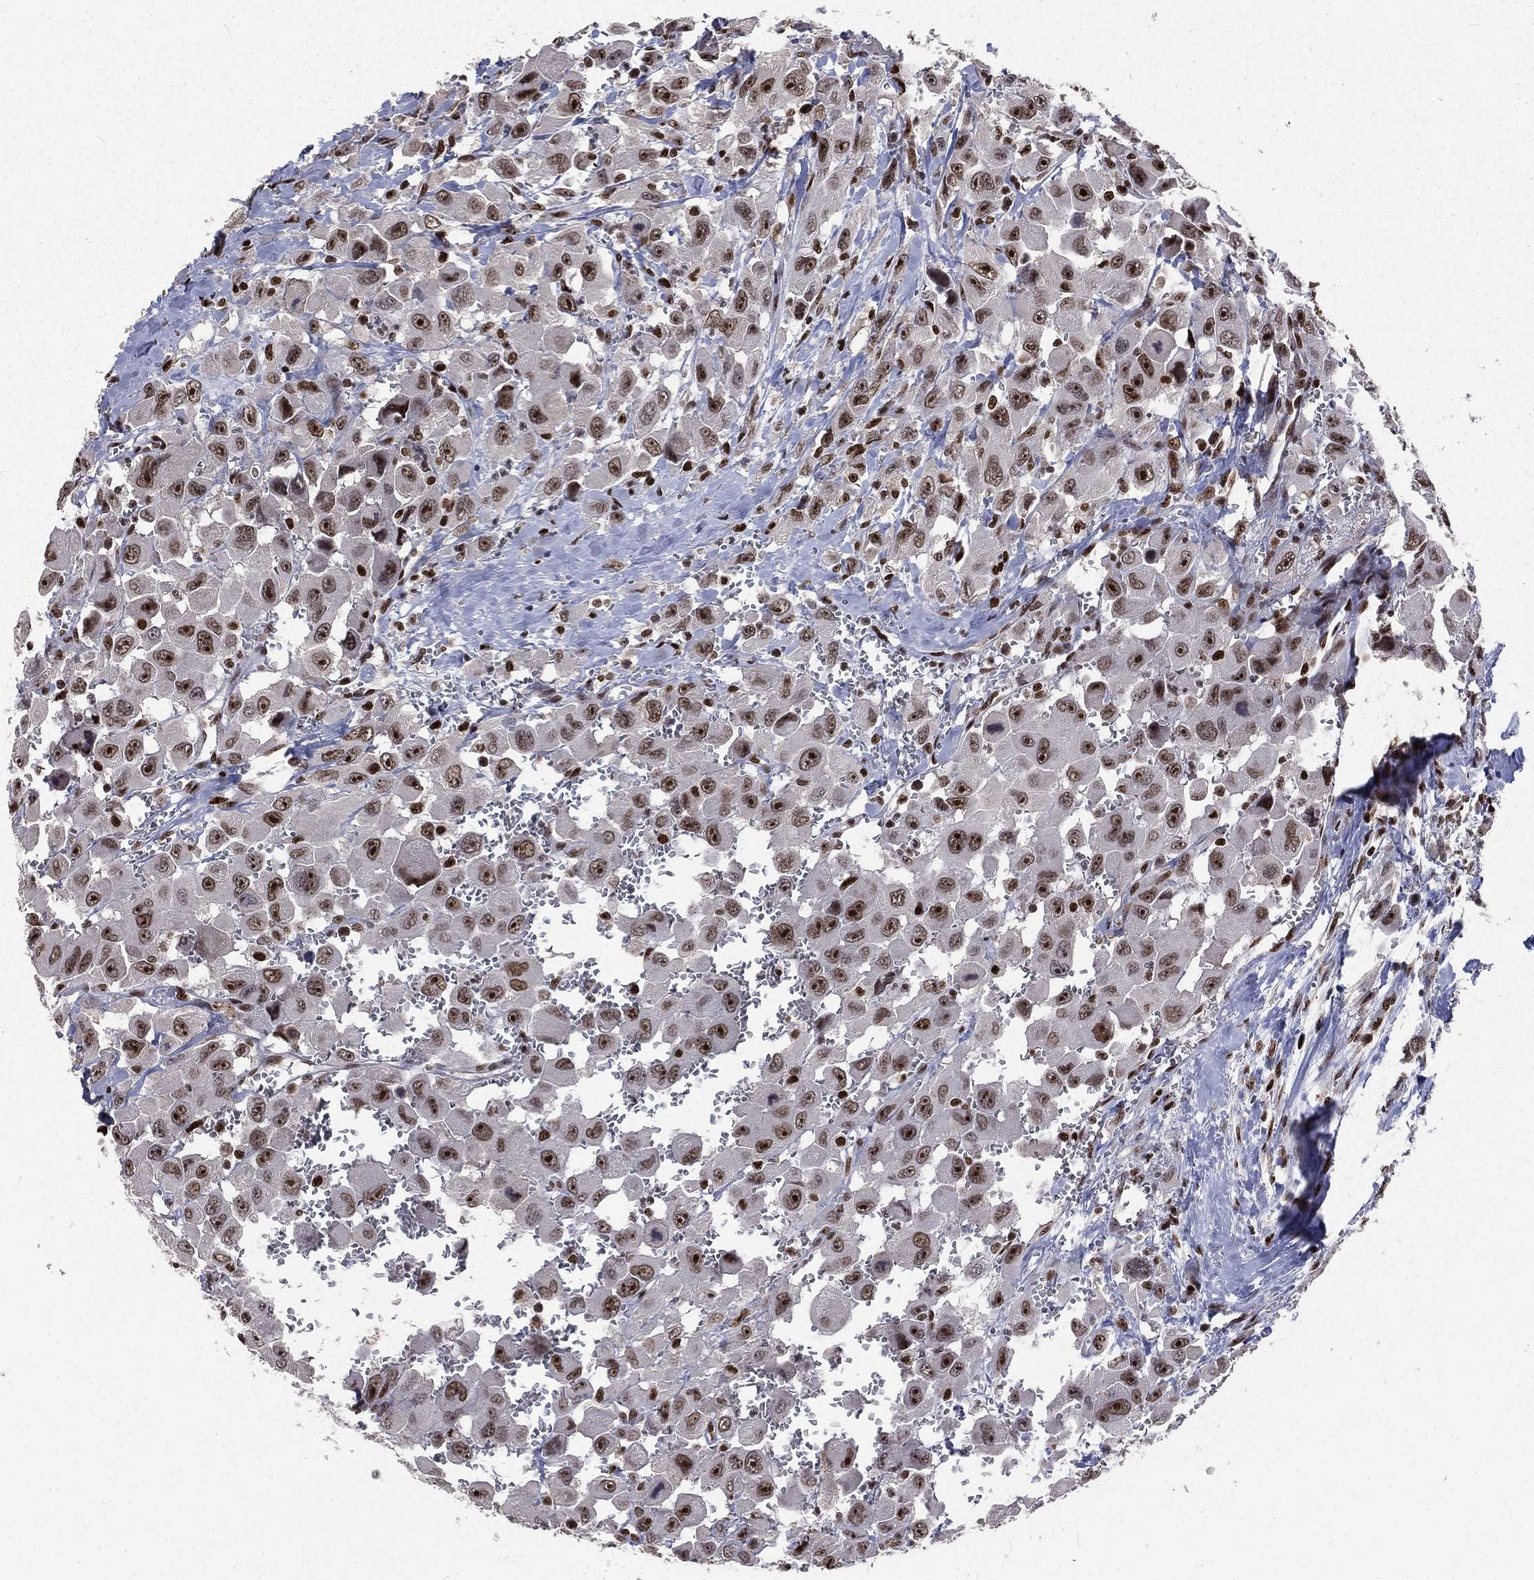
{"staining": {"intensity": "moderate", "quantity": ">75%", "location": "nuclear"}, "tissue": "head and neck cancer", "cell_type": "Tumor cells", "image_type": "cancer", "snomed": [{"axis": "morphology", "description": "Squamous cell carcinoma, NOS"}, {"axis": "morphology", "description": "Squamous cell carcinoma, metastatic, NOS"}, {"axis": "topography", "description": "Oral tissue"}, {"axis": "topography", "description": "Head-Neck"}], "caption": "Head and neck squamous cell carcinoma tissue exhibits moderate nuclear staining in about >75% of tumor cells, visualized by immunohistochemistry.", "gene": "POLB", "patient": {"sex": "female", "age": 85}}